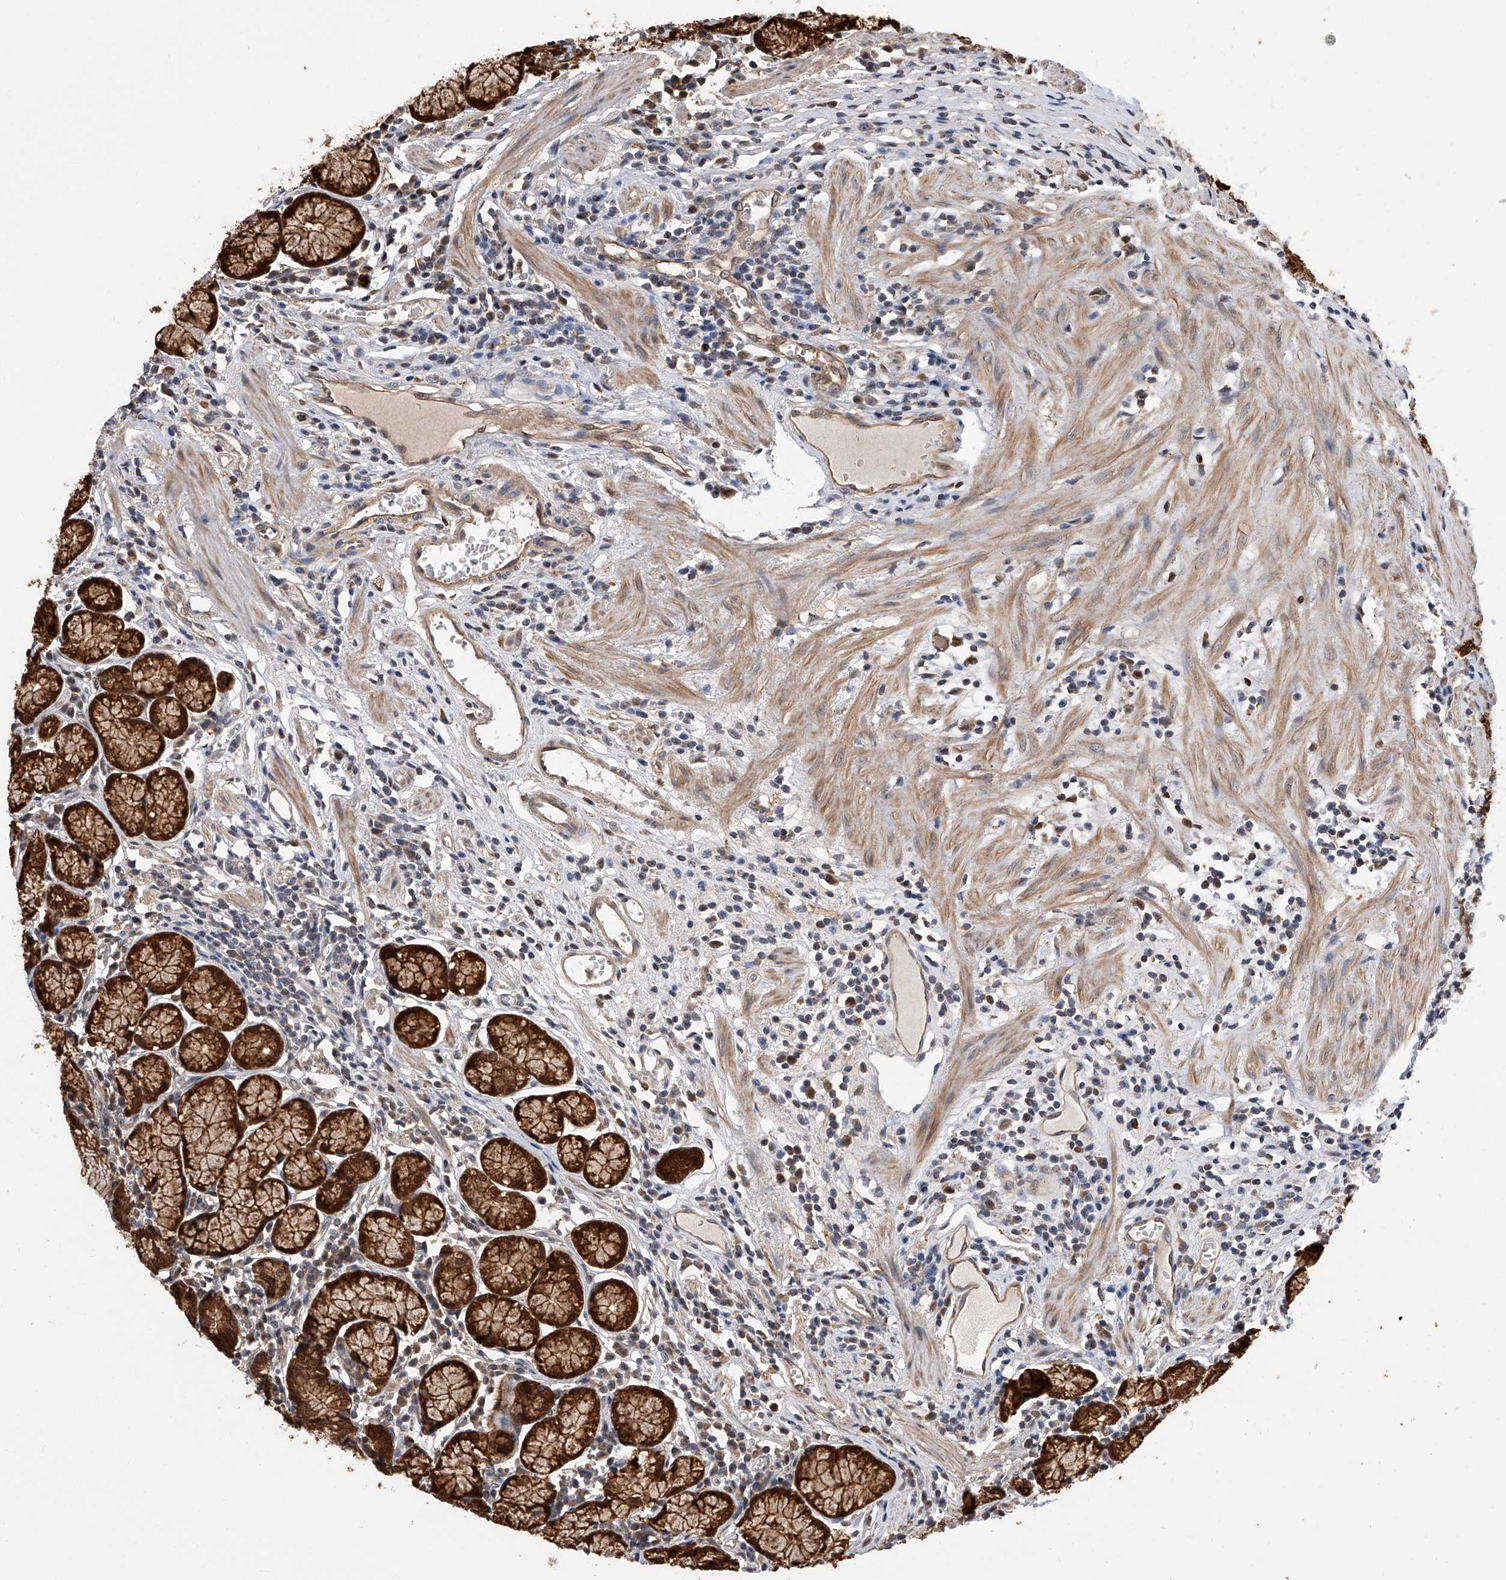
{"staining": {"intensity": "strong", "quantity": ">75%", "location": "cytoplasmic/membranous,nuclear"}, "tissue": "stomach", "cell_type": "Glandular cells", "image_type": "normal", "snomed": [{"axis": "morphology", "description": "Normal tissue, NOS"}, {"axis": "topography", "description": "Stomach"}], "caption": "Strong cytoplasmic/membranous,nuclear positivity for a protein is identified in about >75% of glandular cells of unremarkable stomach using immunohistochemistry.", "gene": "GMDS", "patient": {"sex": "male", "age": 55}}